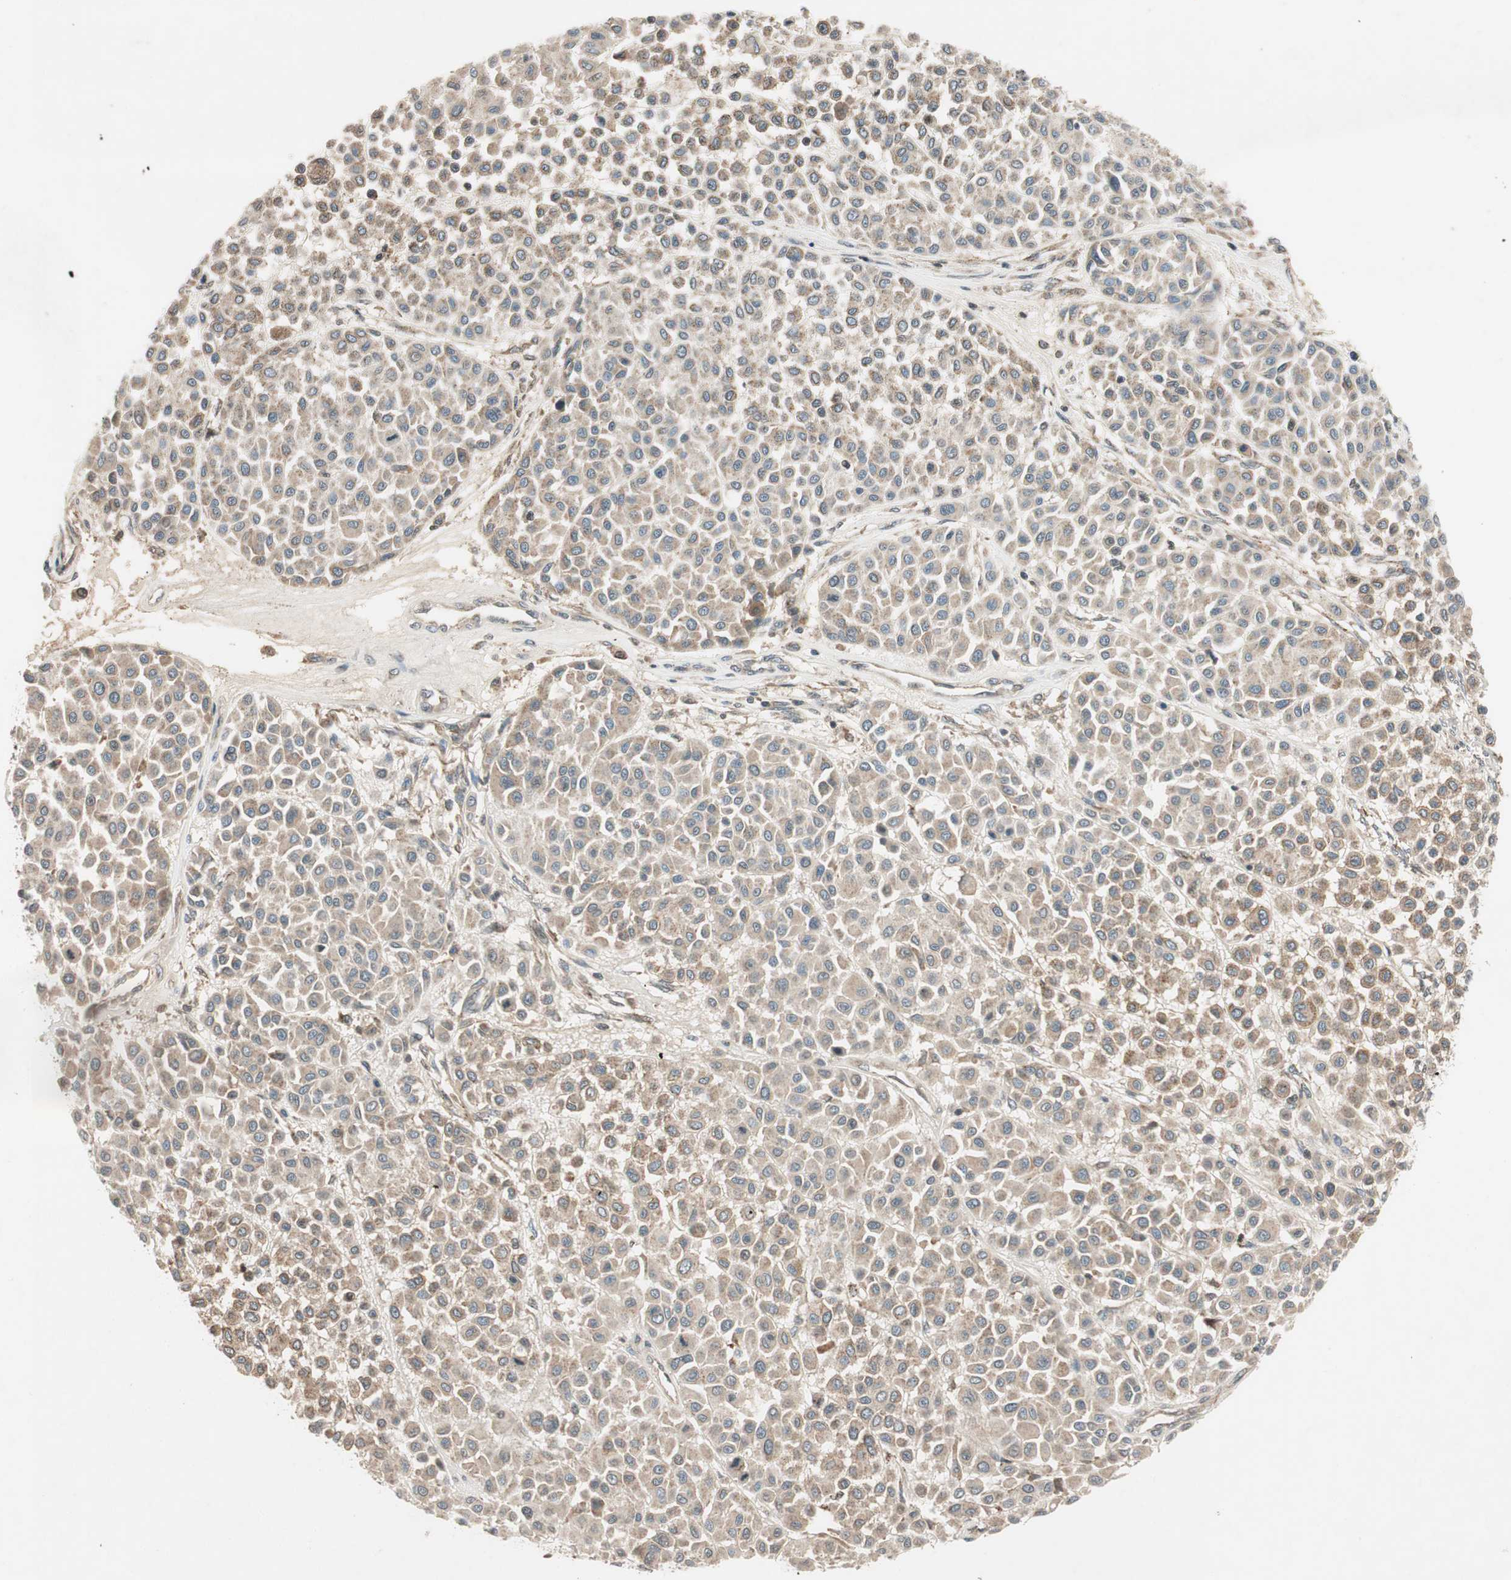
{"staining": {"intensity": "weak", "quantity": ">75%", "location": "cytoplasmic/membranous"}, "tissue": "melanoma", "cell_type": "Tumor cells", "image_type": "cancer", "snomed": [{"axis": "morphology", "description": "Malignant melanoma, Metastatic site"}, {"axis": "topography", "description": "Soft tissue"}], "caption": "Malignant melanoma (metastatic site) stained with IHC demonstrates weak cytoplasmic/membranous expression in about >75% of tumor cells.", "gene": "GCLM", "patient": {"sex": "male", "age": 41}}